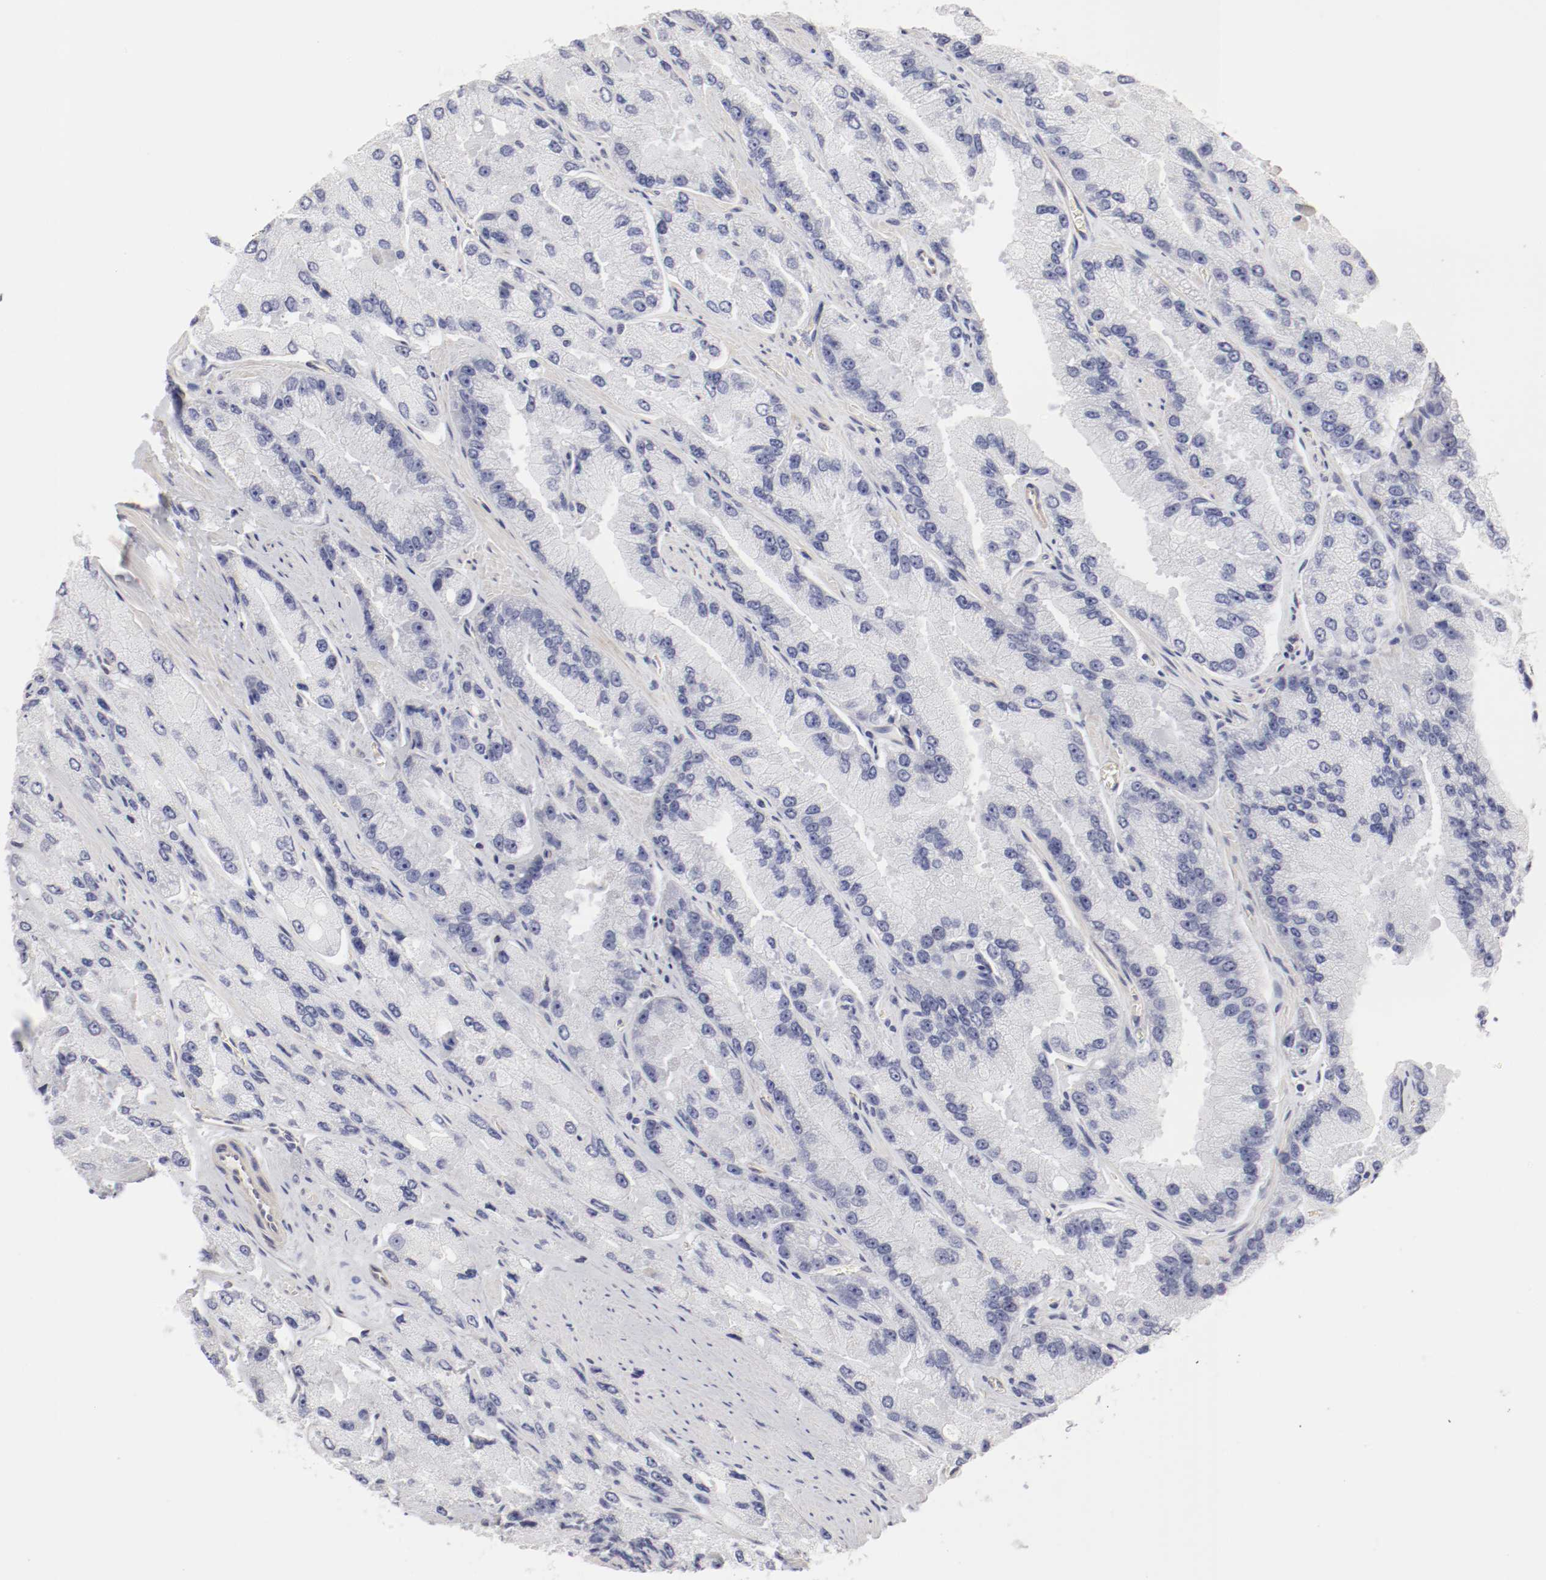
{"staining": {"intensity": "negative", "quantity": "none", "location": "none"}, "tissue": "prostate cancer", "cell_type": "Tumor cells", "image_type": "cancer", "snomed": [{"axis": "morphology", "description": "Adenocarcinoma, High grade"}, {"axis": "topography", "description": "Prostate"}], "caption": "Prostate cancer (high-grade adenocarcinoma) was stained to show a protein in brown. There is no significant staining in tumor cells. (DAB (3,3'-diaminobenzidine) immunohistochemistry (IHC) with hematoxylin counter stain).", "gene": "LAX1", "patient": {"sex": "male", "age": 58}}